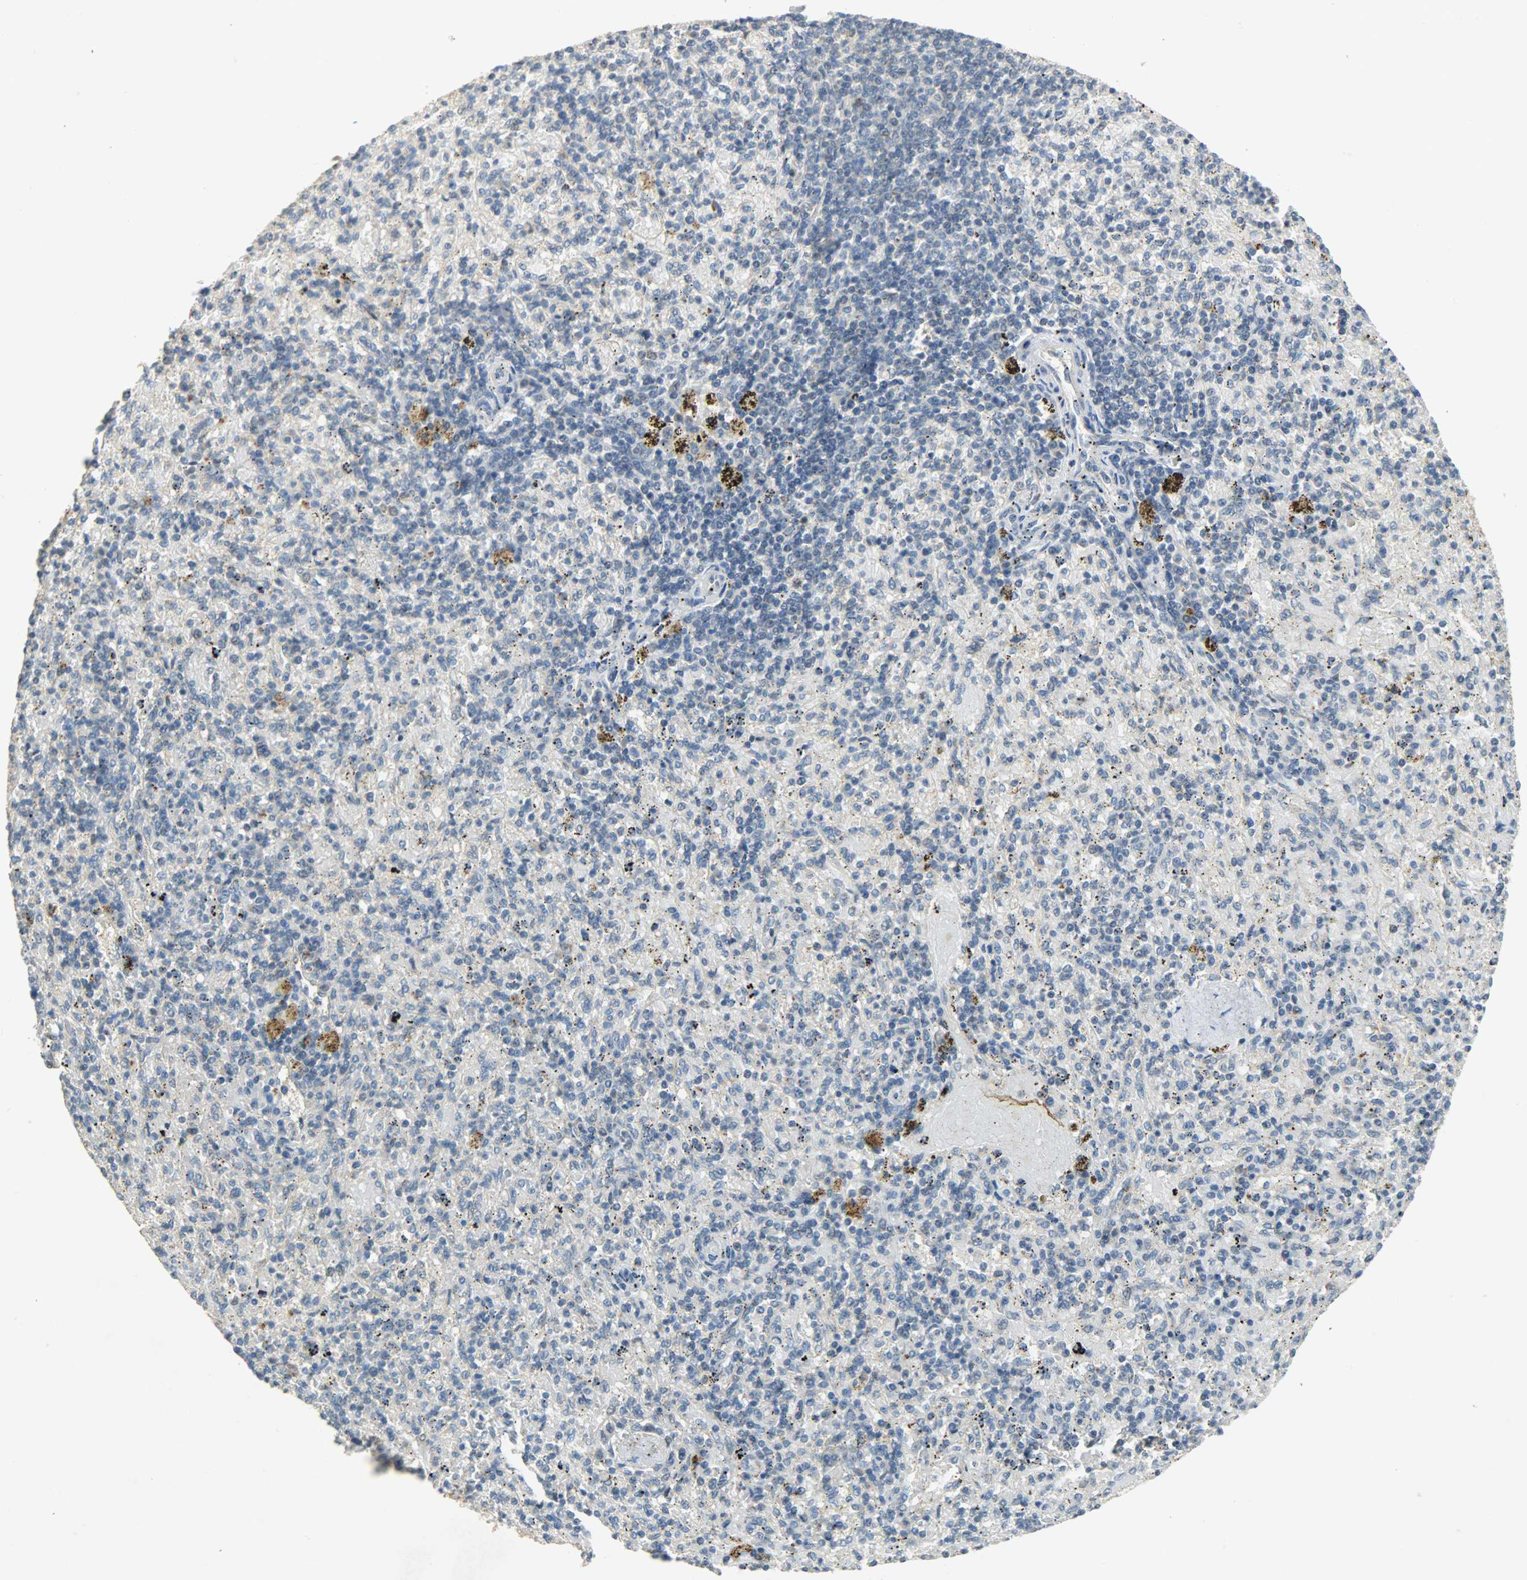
{"staining": {"intensity": "moderate", "quantity": ">75%", "location": "cytoplasmic/membranous"}, "tissue": "spleen", "cell_type": "Cells in red pulp", "image_type": "normal", "snomed": [{"axis": "morphology", "description": "Normal tissue, NOS"}, {"axis": "topography", "description": "Spleen"}], "caption": "IHC staining of benign spleen, which exhibits medium levels of moderate cytoplasmic/membranous expression in about >75% of cells in red pulp indicating moderate cytoplasmic/membranous protein positivity. The staining was performed using DAB (3,3'-diaminobenzidine) (brown) for protein detection and nuclei were counterstained in hematoxylin (blue).", "gene": "HDHD5", "patient": {"sex": "female", "age": 43}}